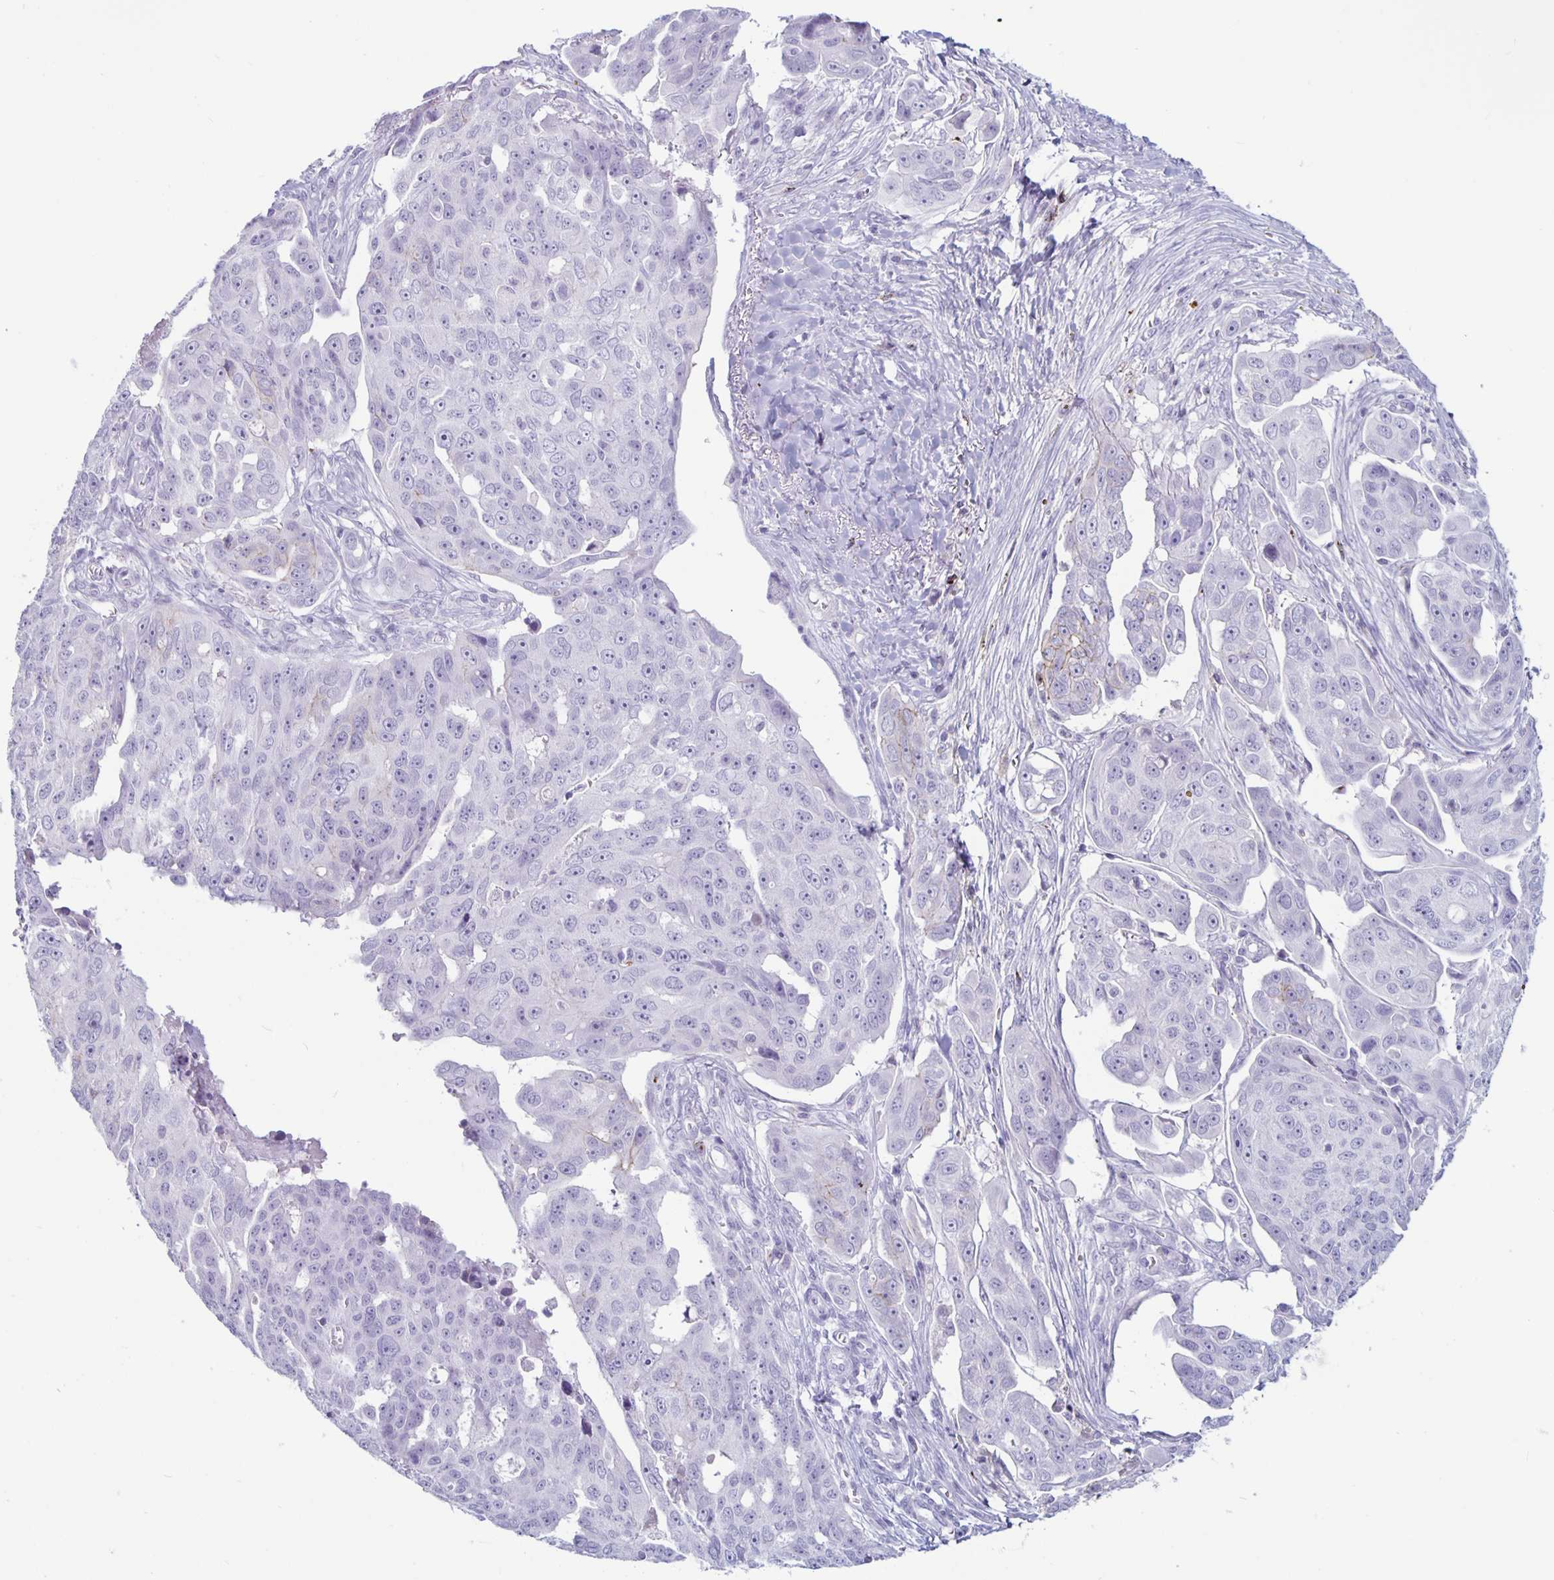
{"staining": {"intensity": "negative", "quantity": "none", "location": "none"}, "tissue": "ovarian cancer", "cell_type": "Tumor cells", "image_type": "cancer", "snomed": [{"axis": "morphology", "description": "Carcinoma, endometroid"}, {"axis": "topography", "description": "Ovary"}], "caption": "IHC of human endometroid carcinoma (ovarian) displays no staining in tumor cells.", "gene": "GZMK", "patient": {"sex": "female", "age": 70}}